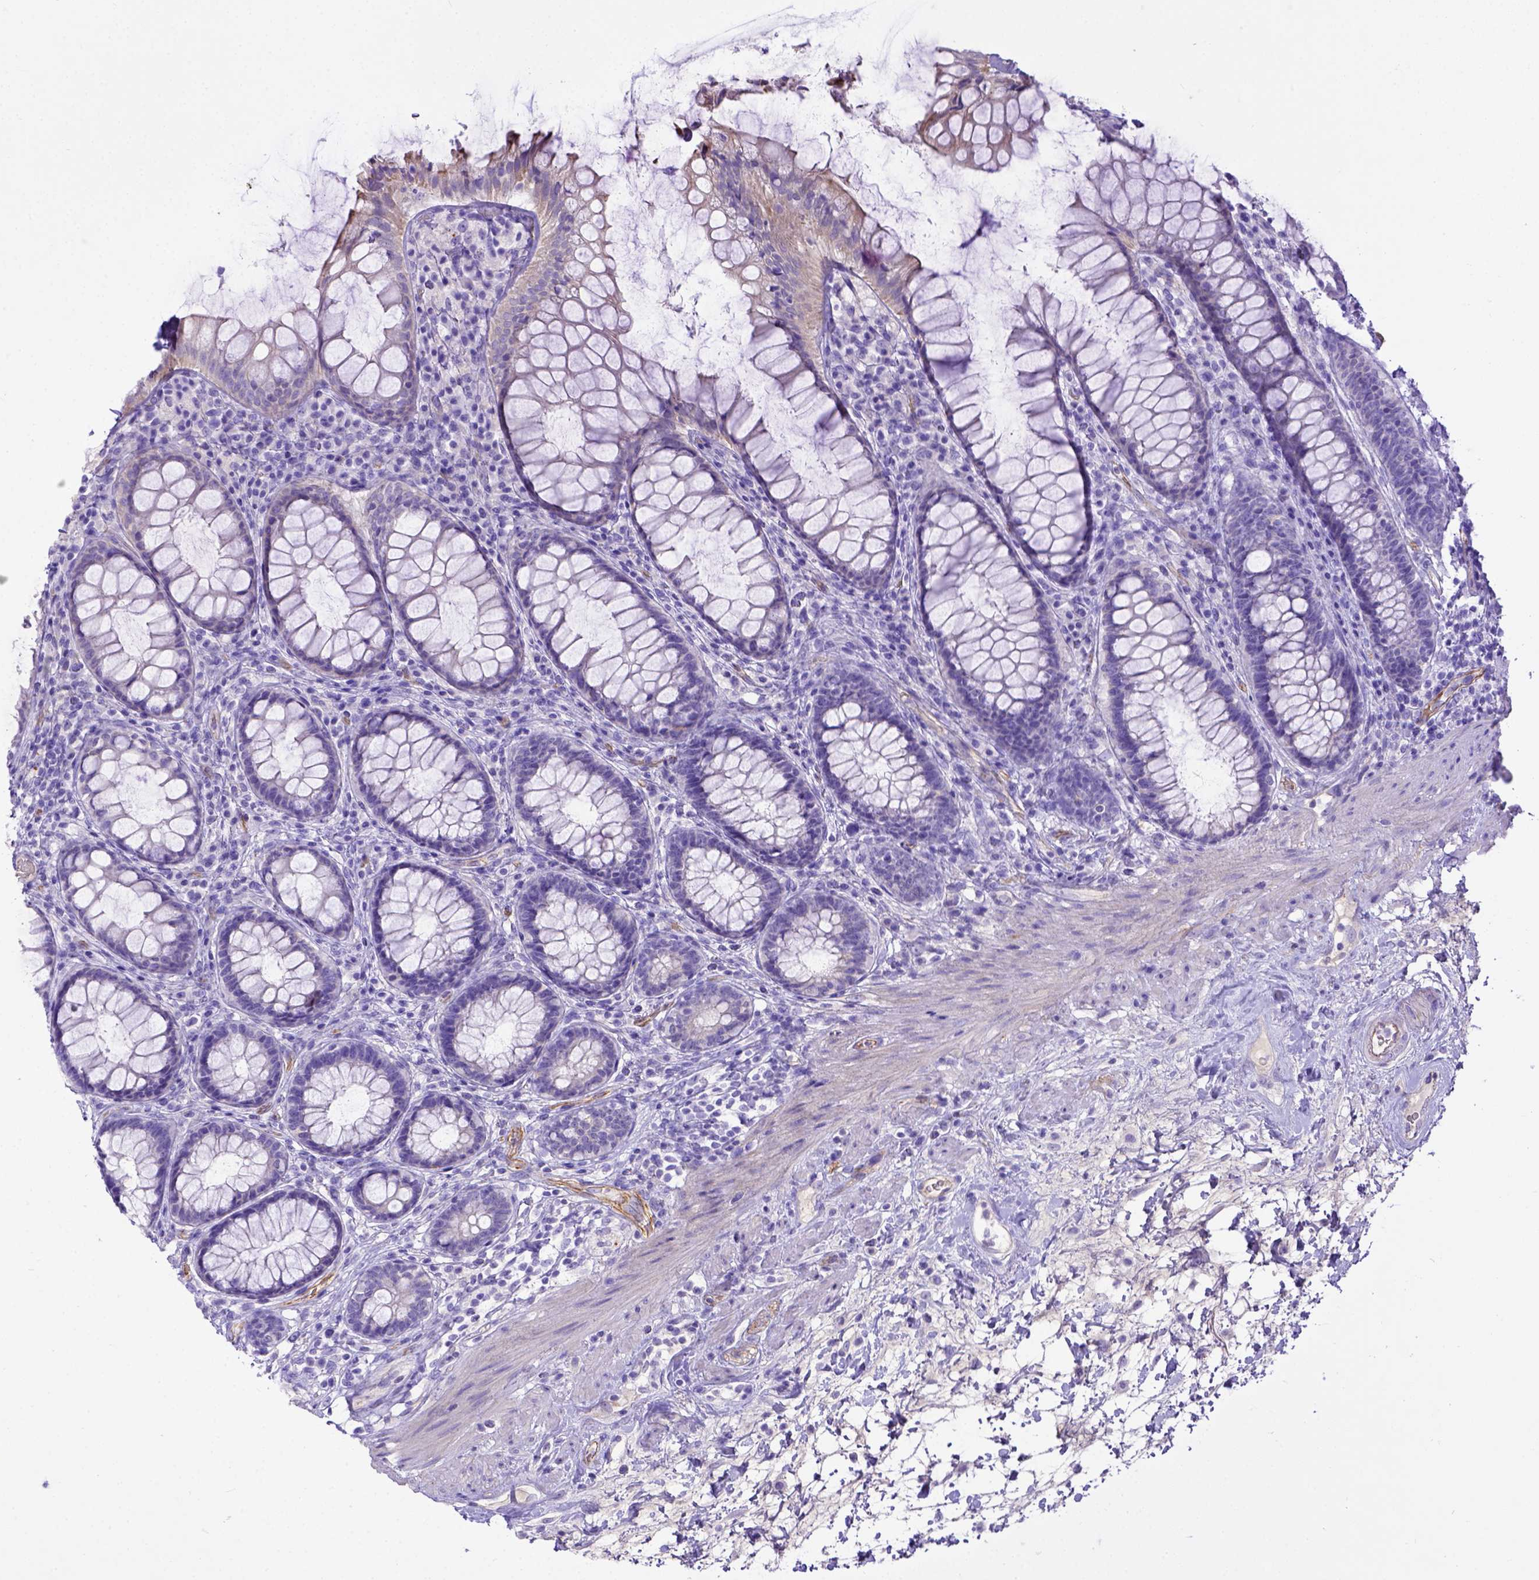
{"staining": {"intensity": "negative", "quantity": "none", "location": "none"}, "tissue": "rectum", "cell_type": "Glandular cells", "image_type": "normal", "snomed": [{"axis": "morphology", "description": "Normal tissue, NOS"}, {"axis": "topography", "description": "Rectum"}], "caption": "Human rectum stained for a protein using immunohistochemistry (IHC) reveals no positivity in glandular cells.", "gene": "LRRC18", "patient": {"sex": "male", "age": 72}}